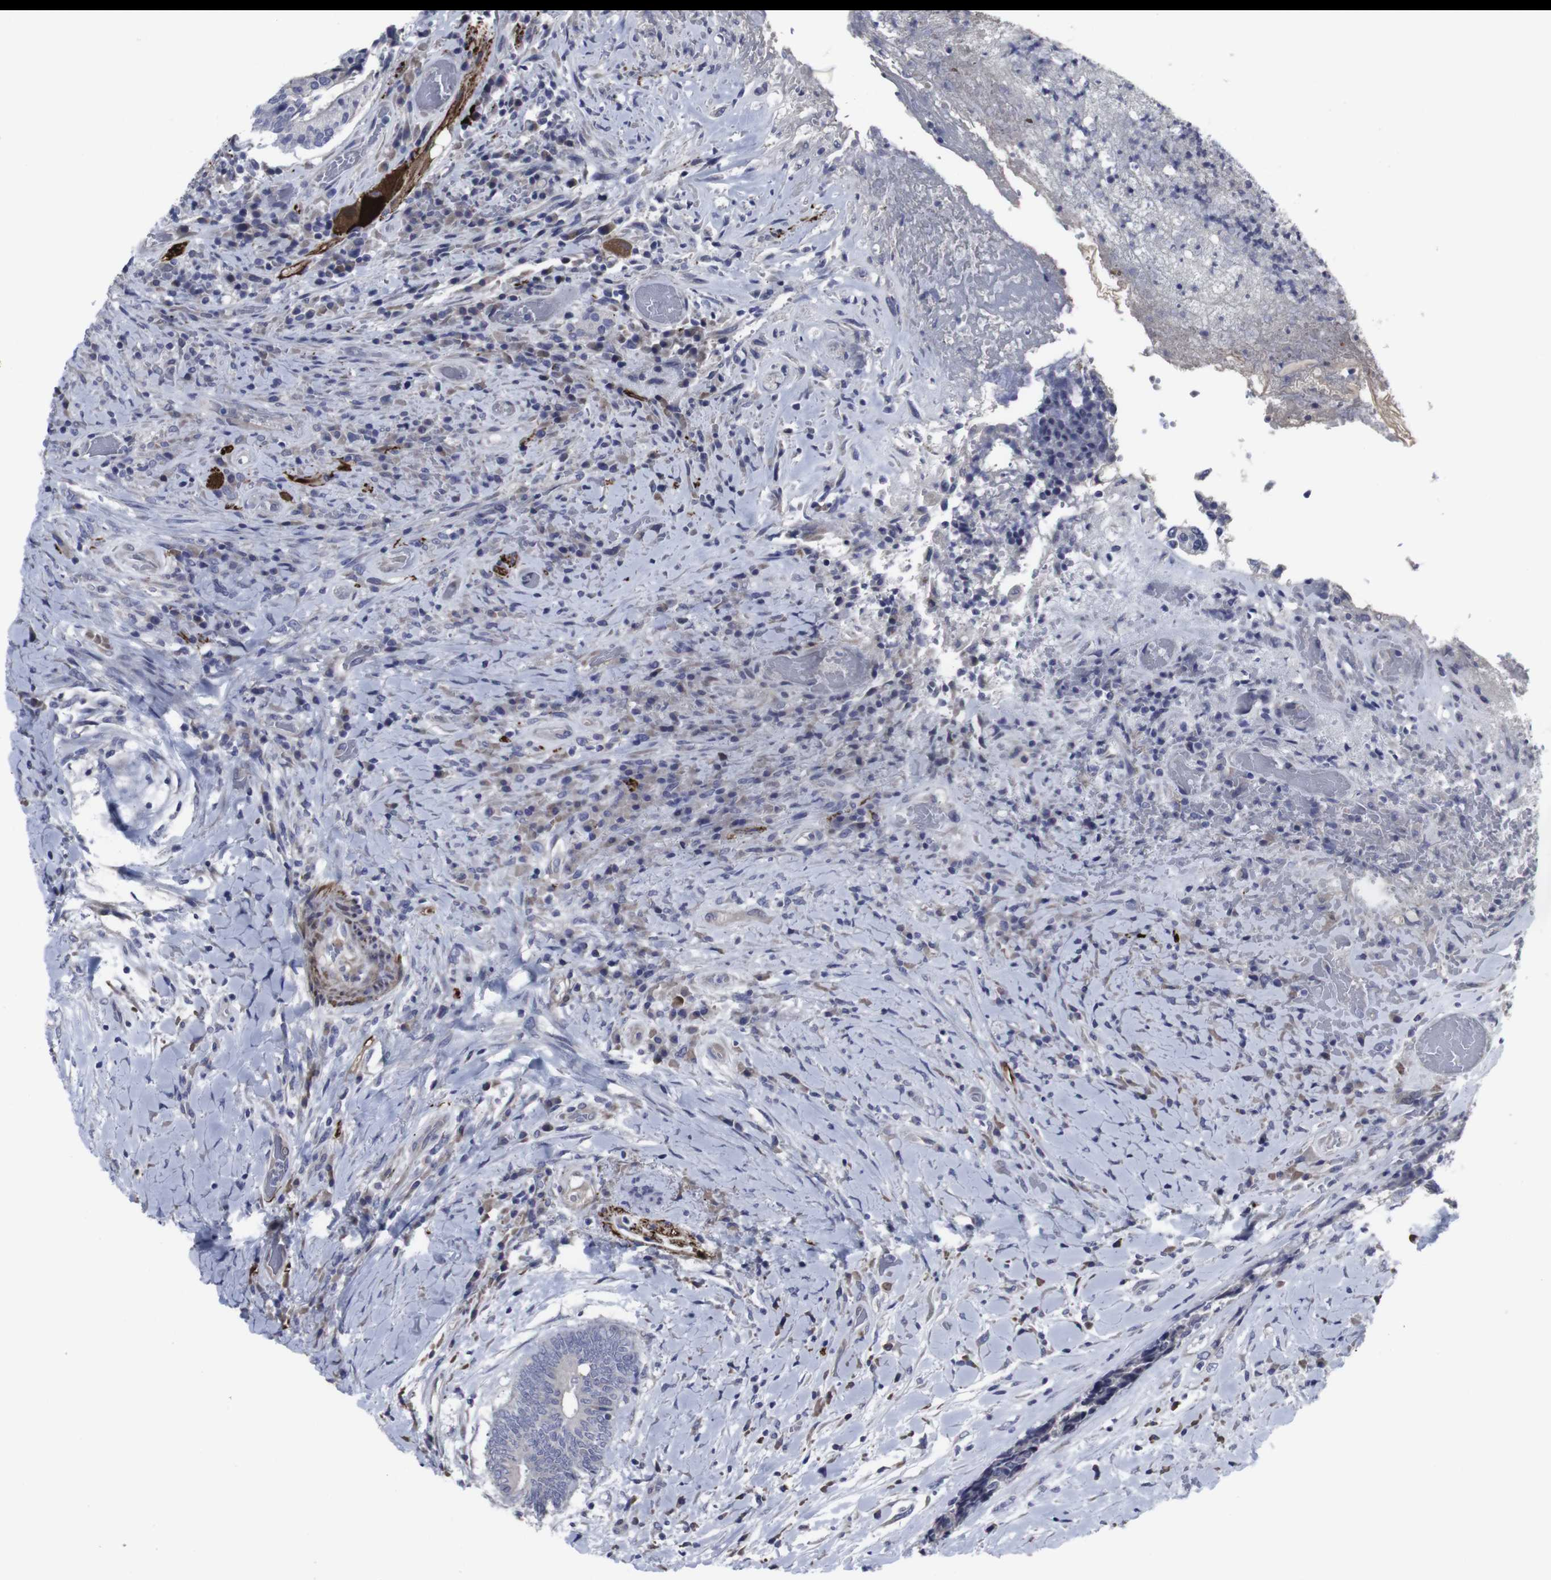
{"staining": {"intensity": "negative", "quantity": "none", "location": "none"}, "tissue": "colorectal cancer", "cell_type": "Tumor cells", "image_type": "cancer", "snomed": [{"axis": "morphology", "description": "Adenocarcinoma, NOS"}, {"axis": "topography", "description": "Rectum"}], "caption": "Protein analysis of colorectal cancer shows no significant expression in tumor cells.", "gene": "SNCG", "patient": {"sex": "male", "age": 63}}